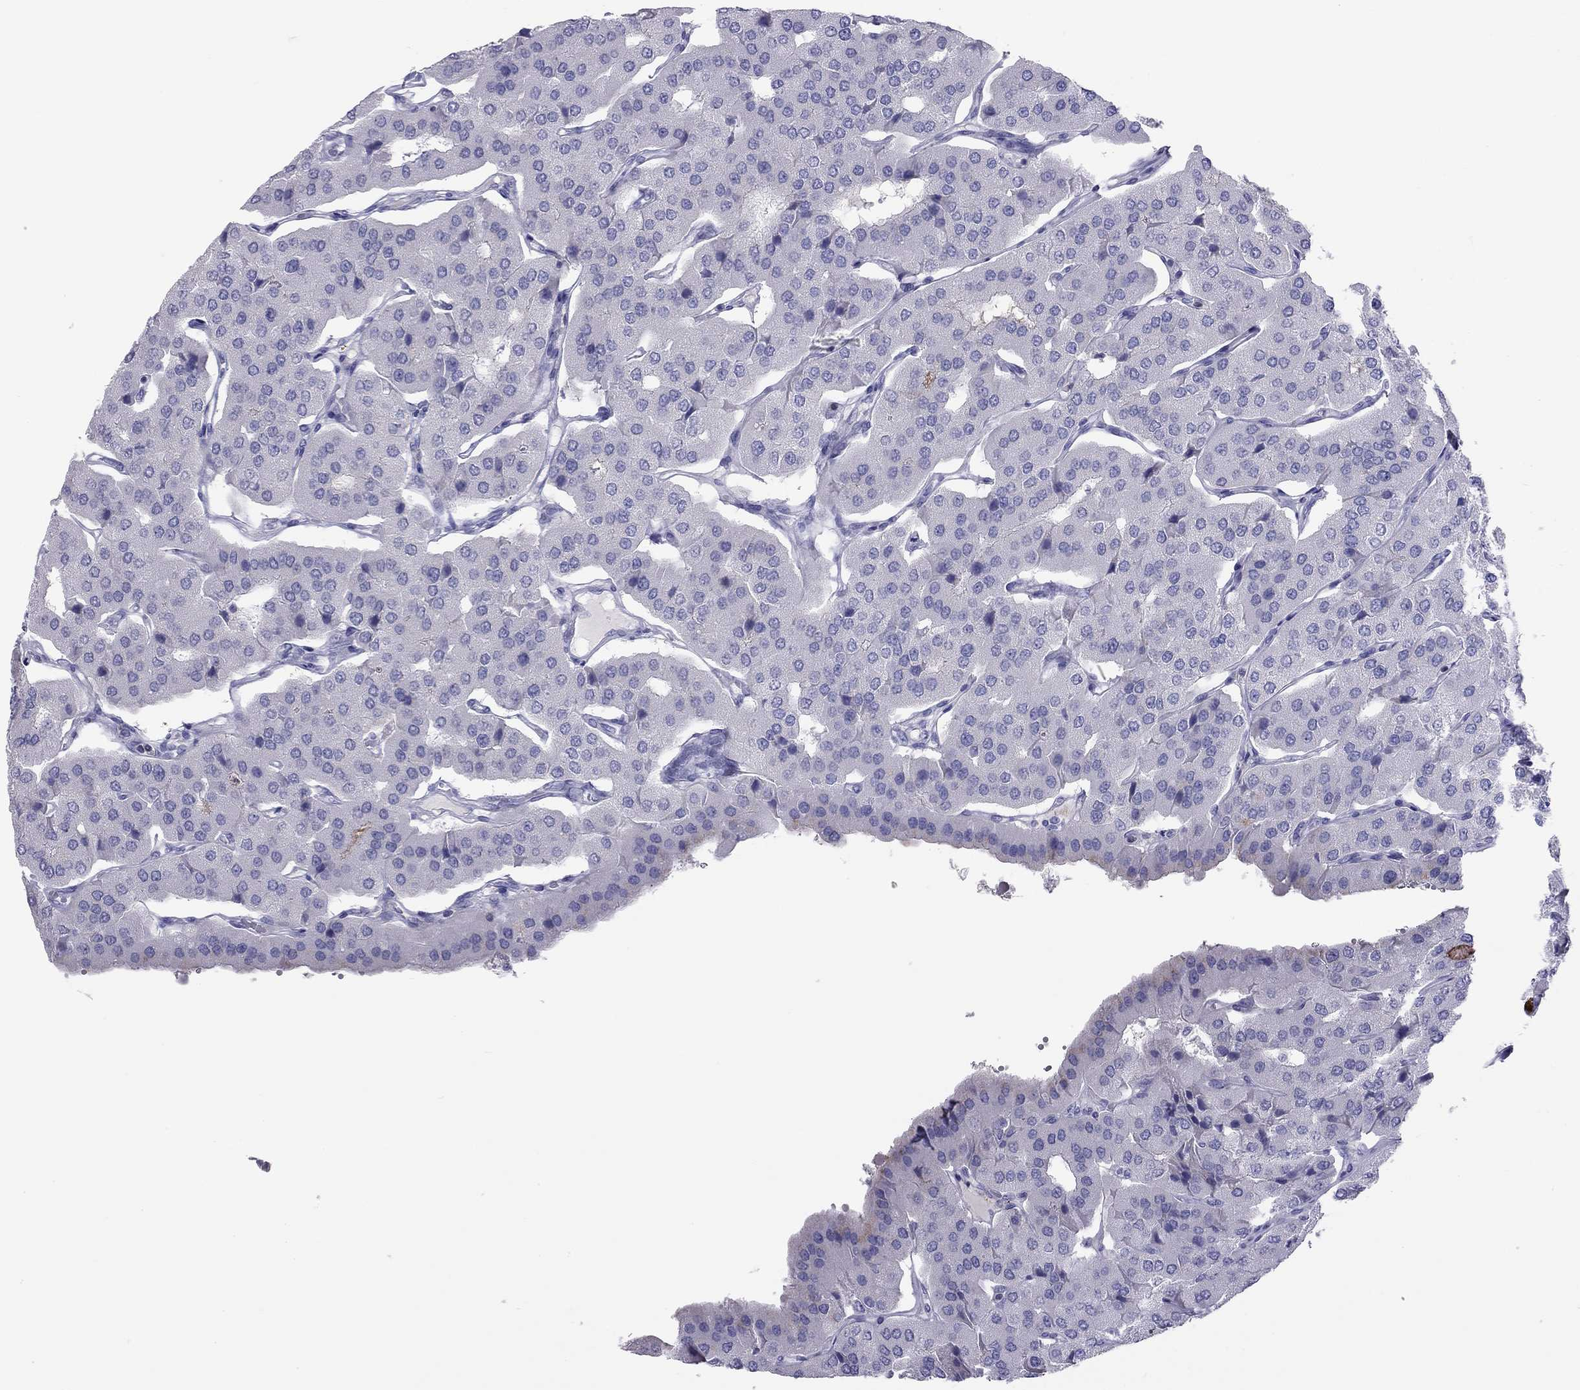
{"staining": {"intensity": "negative", "quantity": "none", "location": "none"}, "tissue": "parathyroid gland", "cell_type": "Glandular cells", "image_type": "normal", "snomed": [{"axis": "morphology", "description": "Normal tissue, NOS"}, {"axis": "morphology", "description": "Adenoma, NOS"}, {"axis": "topography", "description": "Parathyroid gland"}], "caption": "Glandular cells show no significant protein positivity in benign parathyroid gland. (DAB immunohistochemistry, high magnification).", "gene": "SH2D2A", "patient": {"sex": "female", "age": 86}}